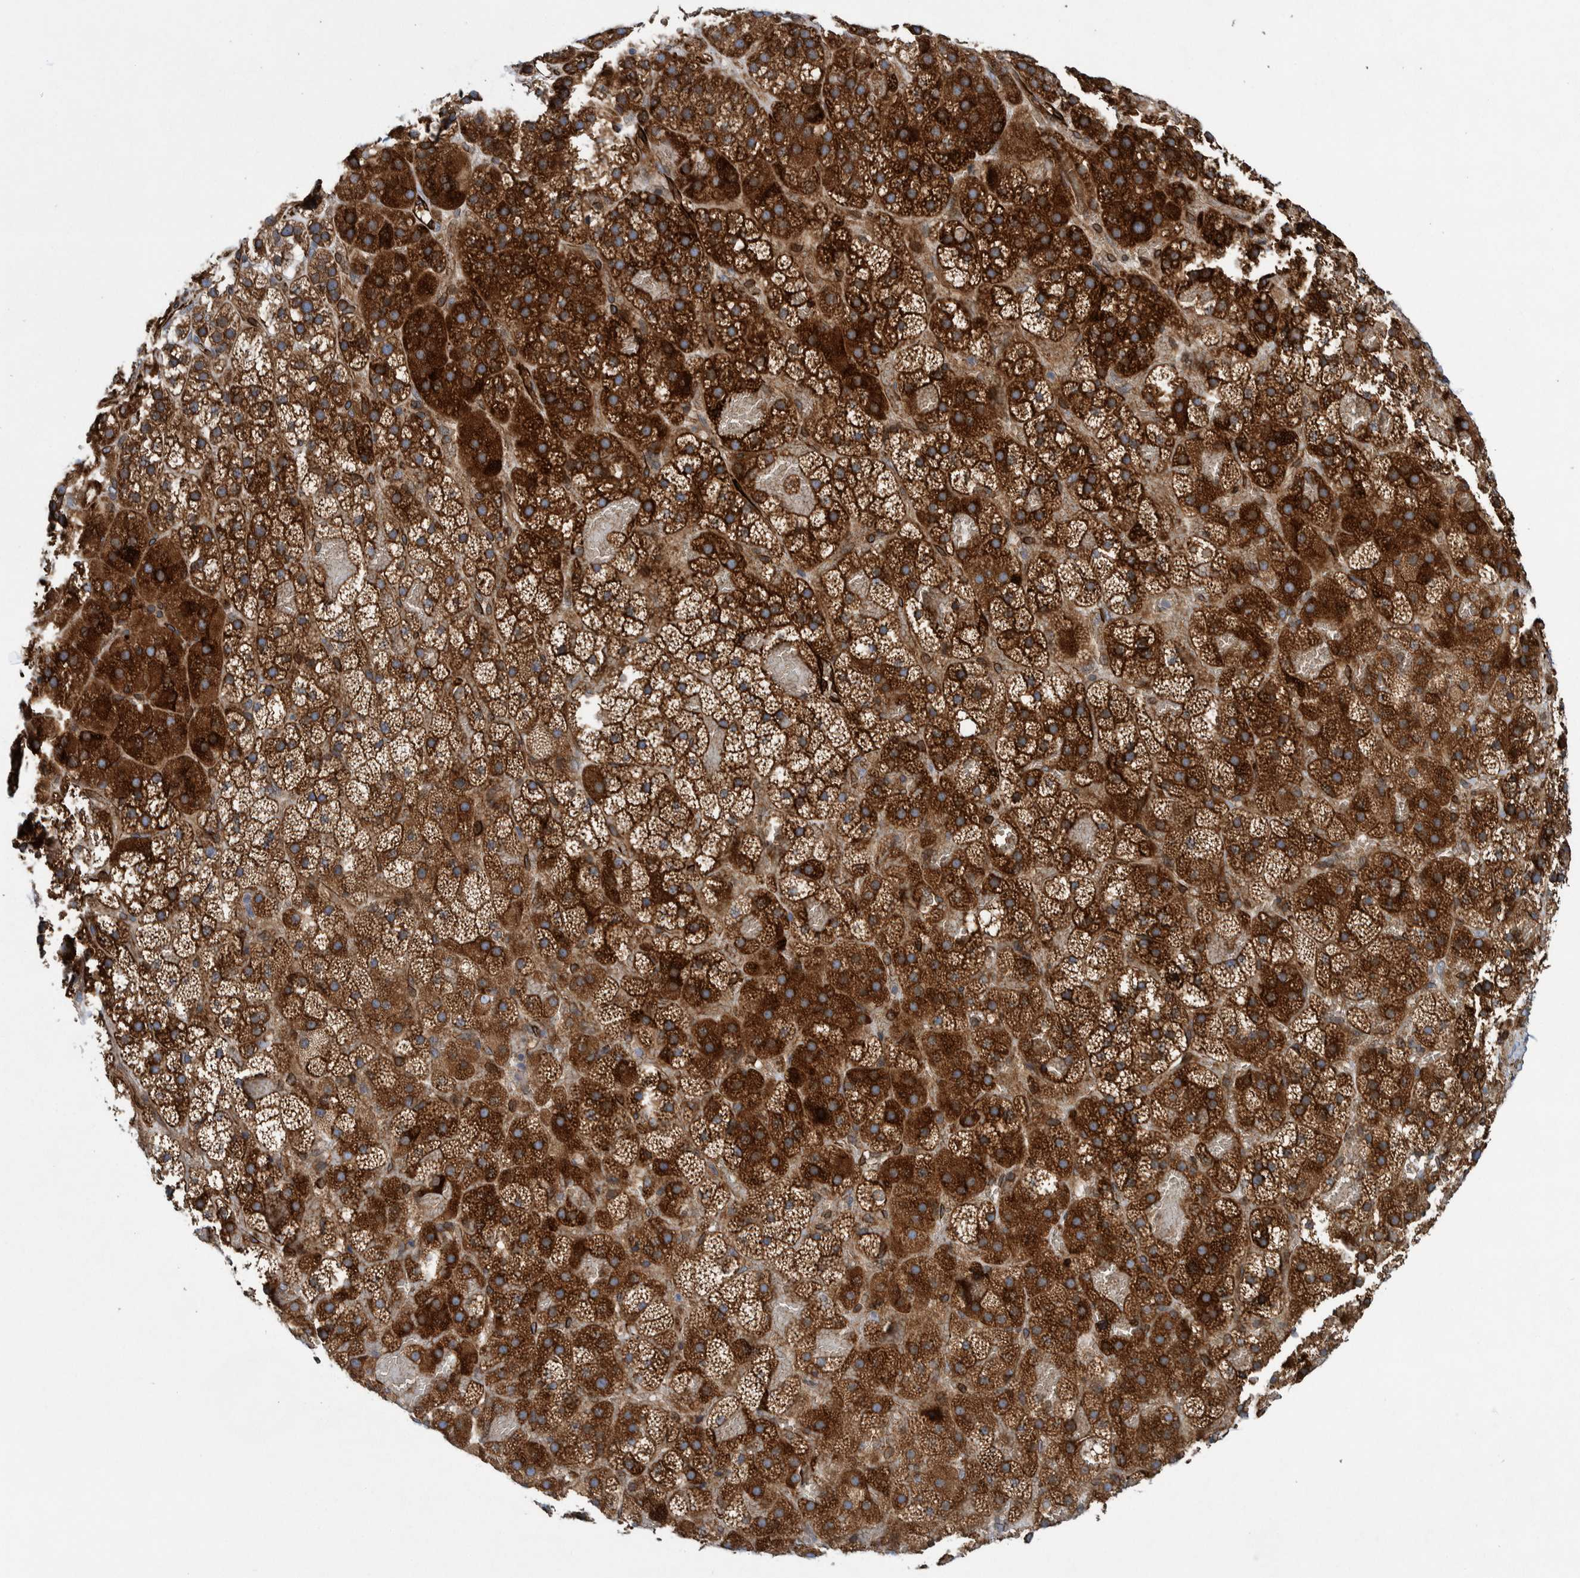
{"staining": {"intensity": "strong", "quantity": ">75%", "location": "cytoplasmic/membranous"}, "tissue": "adrenal gland", "cell_type": "Glandular cells", "image_type": "normal", "snomed": [{"axis": "morphology", "description": "Normal tissue, NOS"}, {"axis": "topography", "description": "Adrenal gland"}], "caption": "This is a histology image of immunohistochemistry (IHC) staining of benign adrenal gland, which shows strong positivity in the cytoplasmic/membranous of glandular cells.", "gene": "THEM6", "patient": {"sex": "female", "age": 59}}